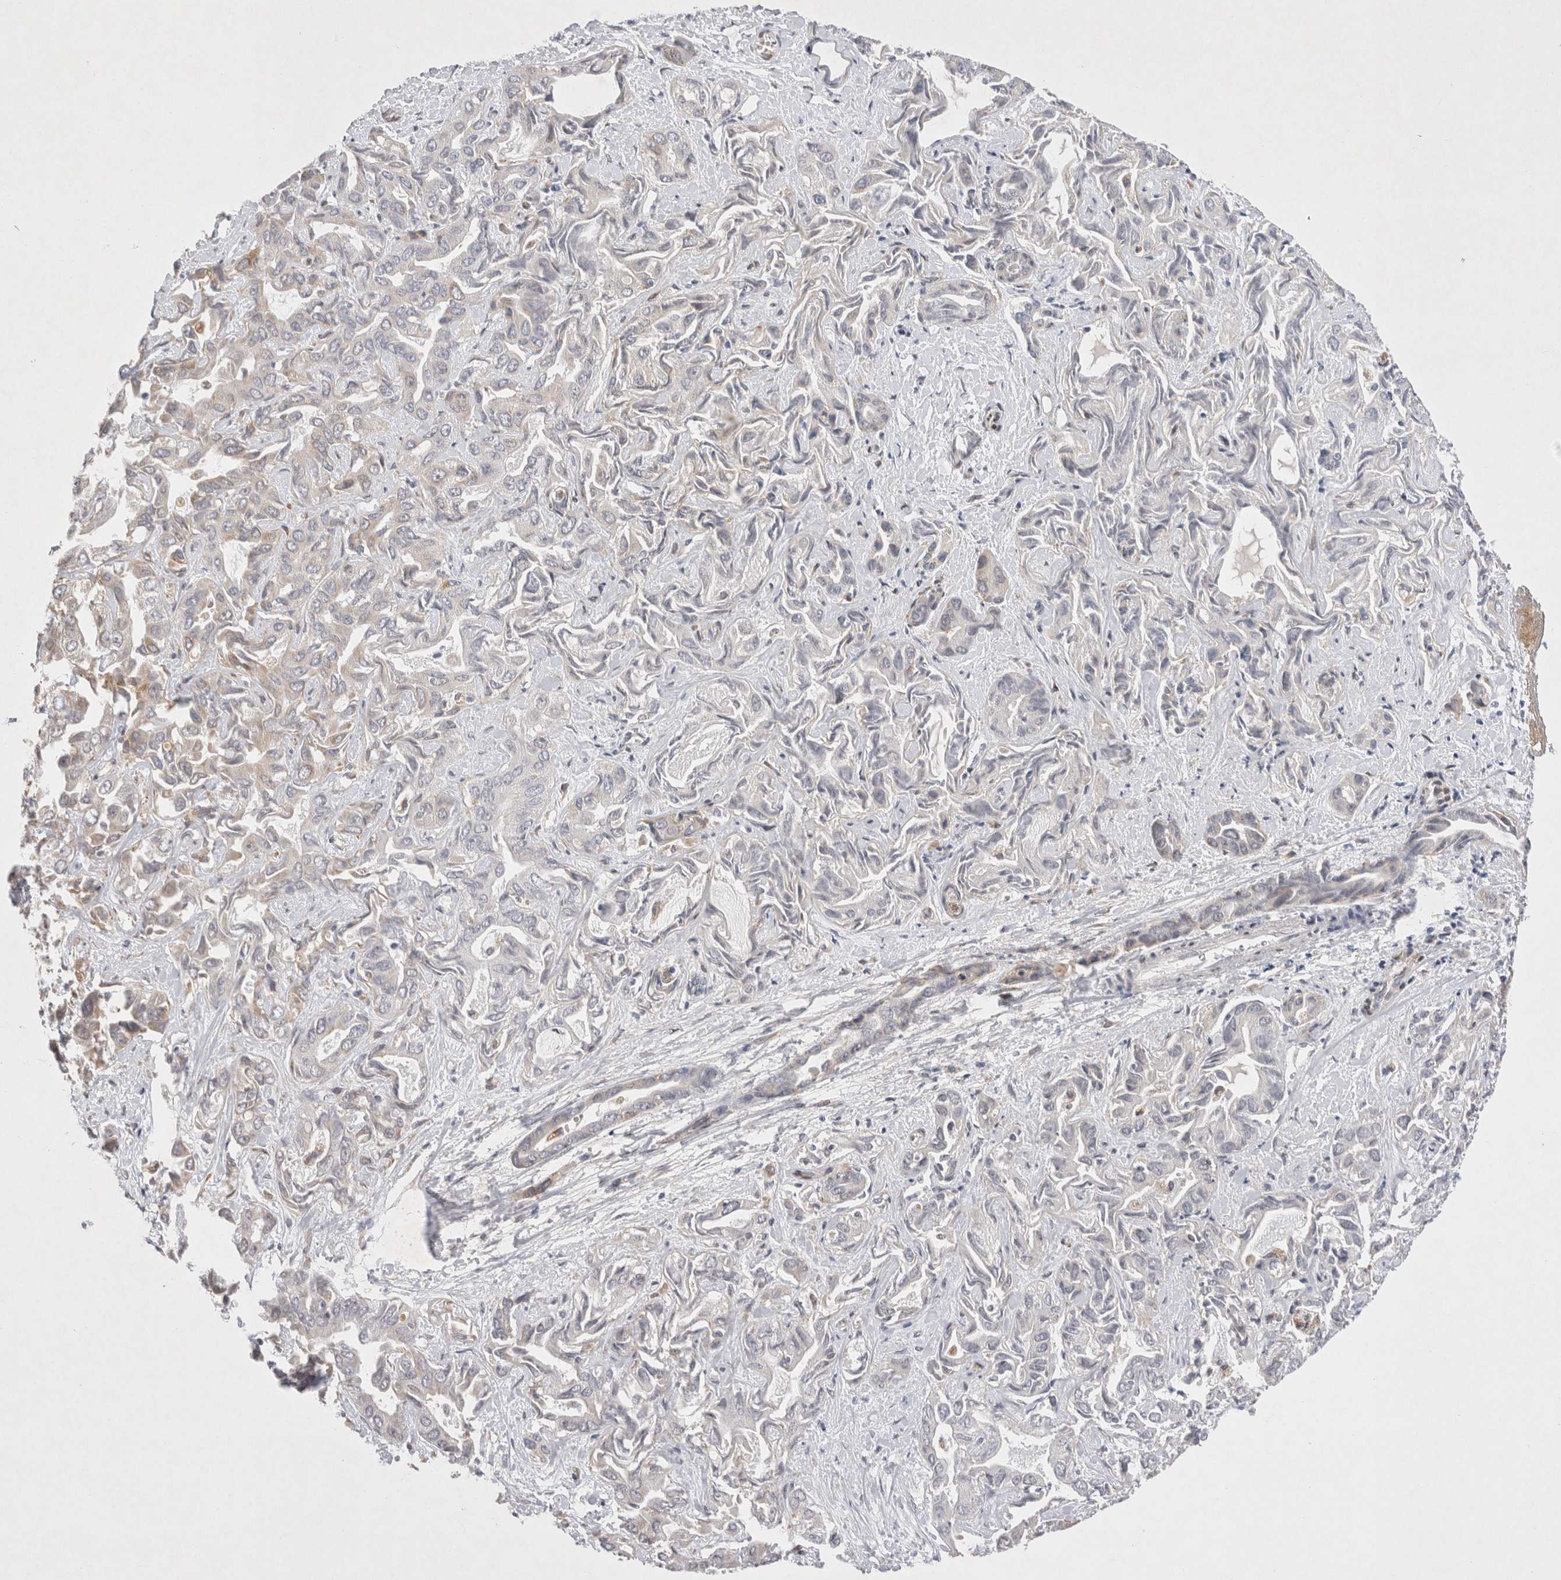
{"staining": {"intensity": "weak", "quantity": "25%-75%", "location": "cytoplasmic/membranous"}, "tissue": "liver cancer", "cell_type": "Tumor cells", "image_type": "cancer", "snomed": [{"axis": "morphology", "description": "Cholangiocarcinoma"}, {"axis": "topography", "description": "Liver"}], "caption": "Tumor cells demonstrate low levels of weak cytoplasmic/membranous expression in about 25%-75% of cells in liver cancer (cholangiocarcinoma).", "gene": "NPC1", "patient": {"sex": "female", "age": 52}}